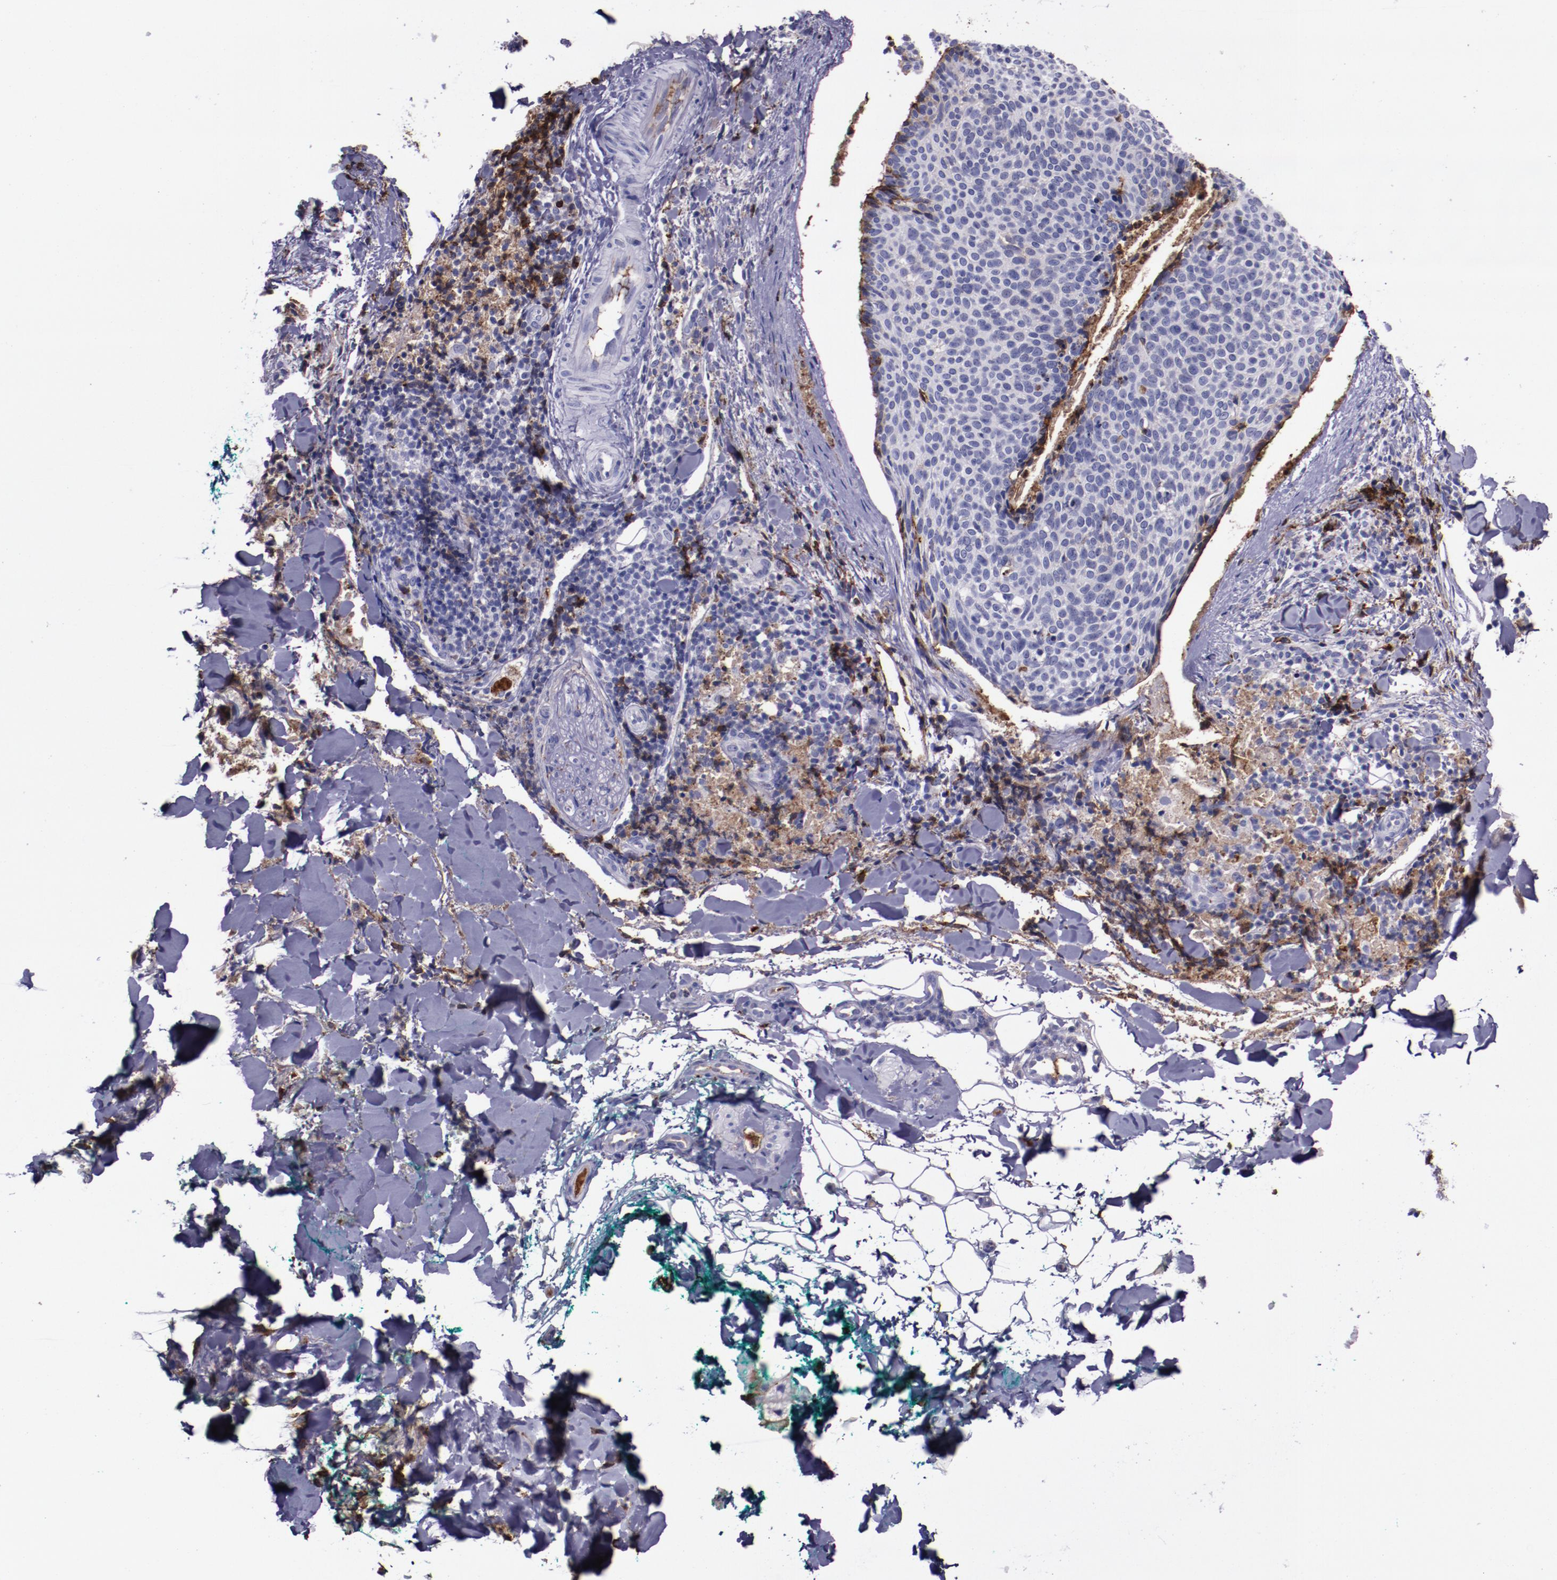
{"staining": {"intensity": "negative", "quantity": "none", "location": "none"}, "tissue": "skin cancer", "cell_type": "Tumor cells", "image_type": "cancer", "snomed": [{"axis": "morphology", "description": "Normal tissue, NOS"}, {"axis": "morphology", "description": "Basal cell carcinoma"}, {"axis": "topography", "description": "Skin"}], "caption": "Histopathology image shows no significant protein expression in tumor cells of skin cancer.", "gene": "APOH", "patient": {"sex": "female", "age": 57}}